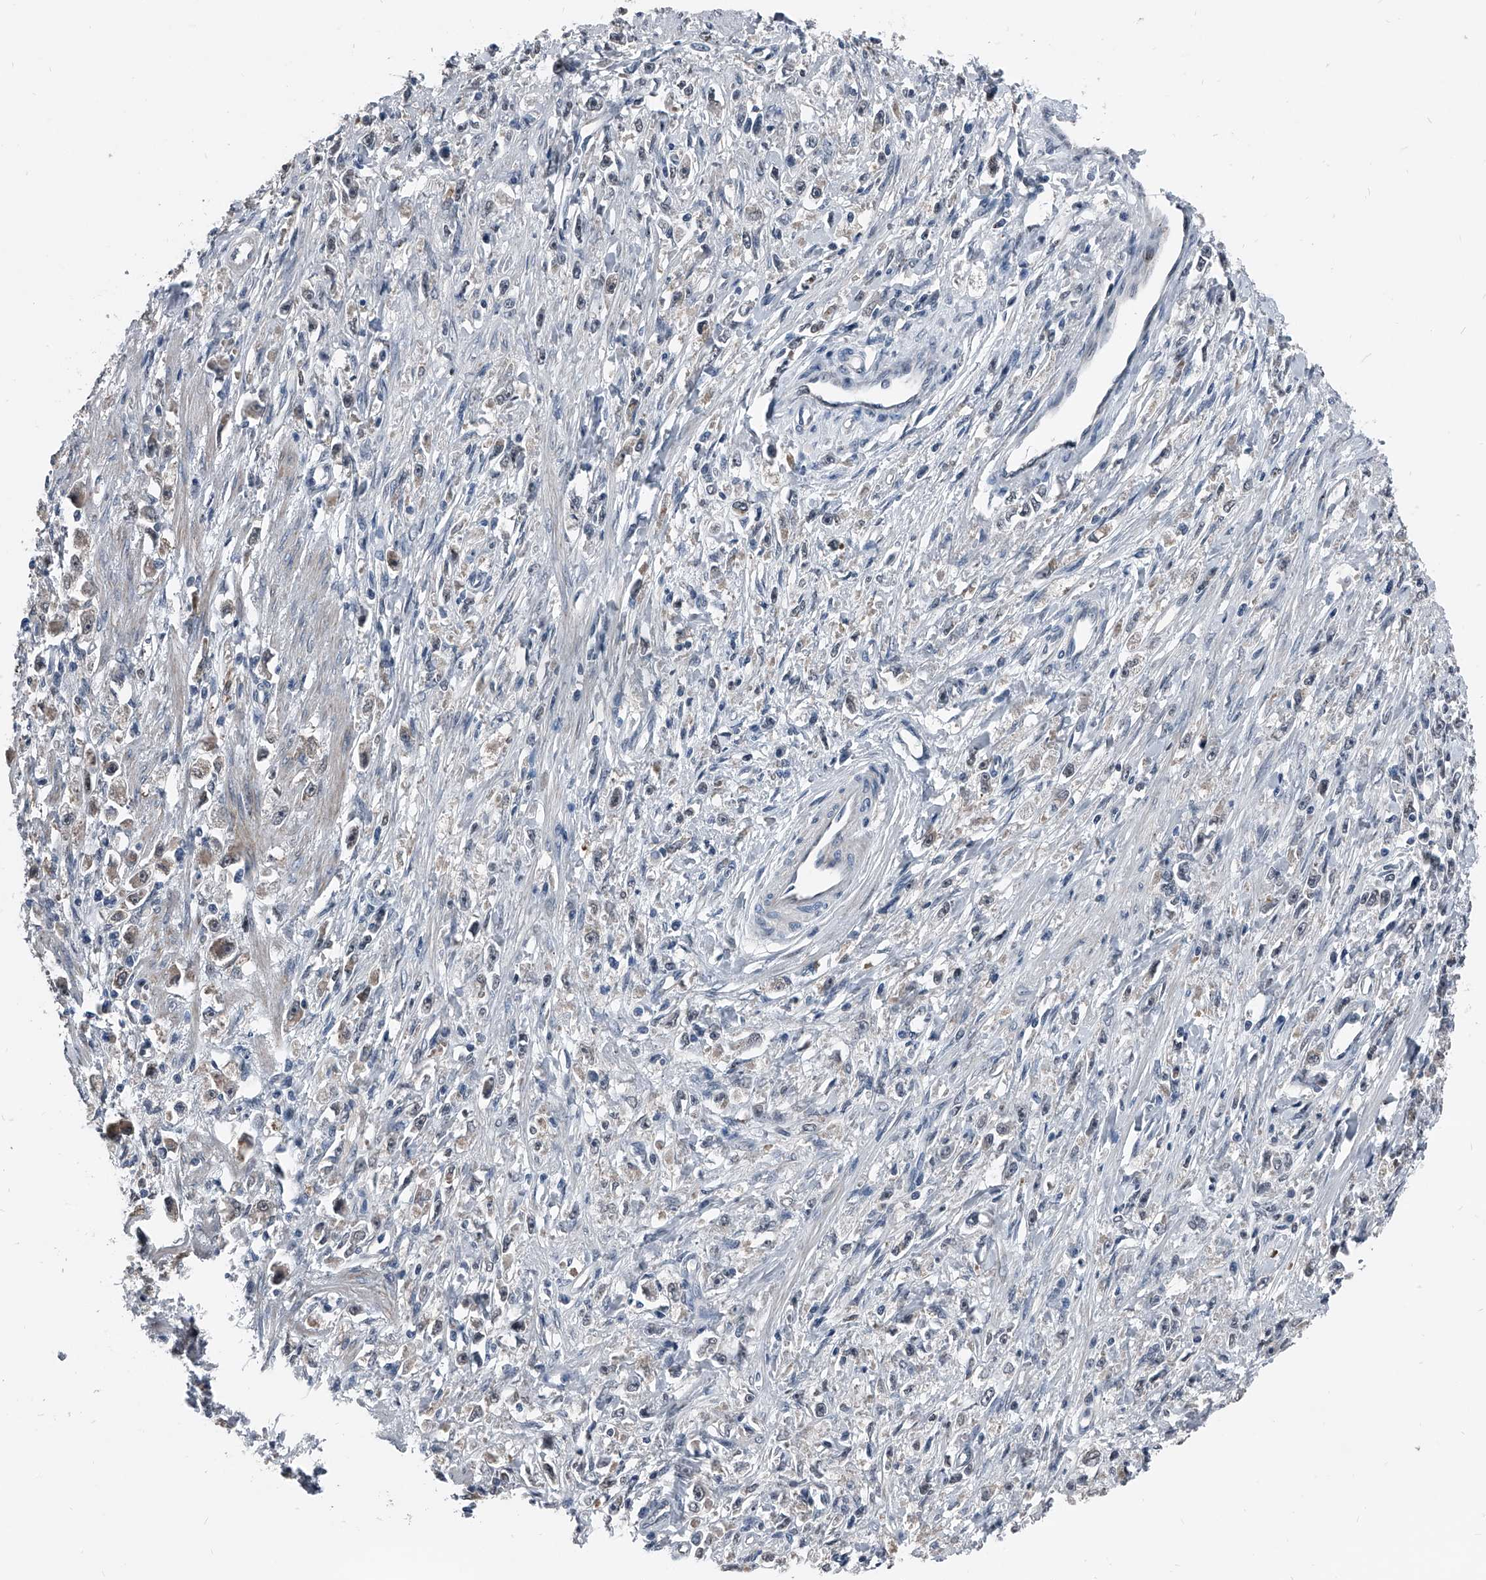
{"staining": {"intensity": "negative", "quantity": "none", "location": "none"}, "tissue": "stomach cancer", "cell_type": "Tumor cells", "image_type": "cancer", "snomed": [{"axis": "morphology", "description": "Adenocarcinoma, NOS"}, {"axis": "topography", "description": "Stomach"}], "caption": "A high-resolution photomicrograph shows immunohistochemistry staining of stomach cancer, which displays no significant expression in tumor cells.", "gene": "MEN1", "patient": {"sex": "female", "age": 59}}